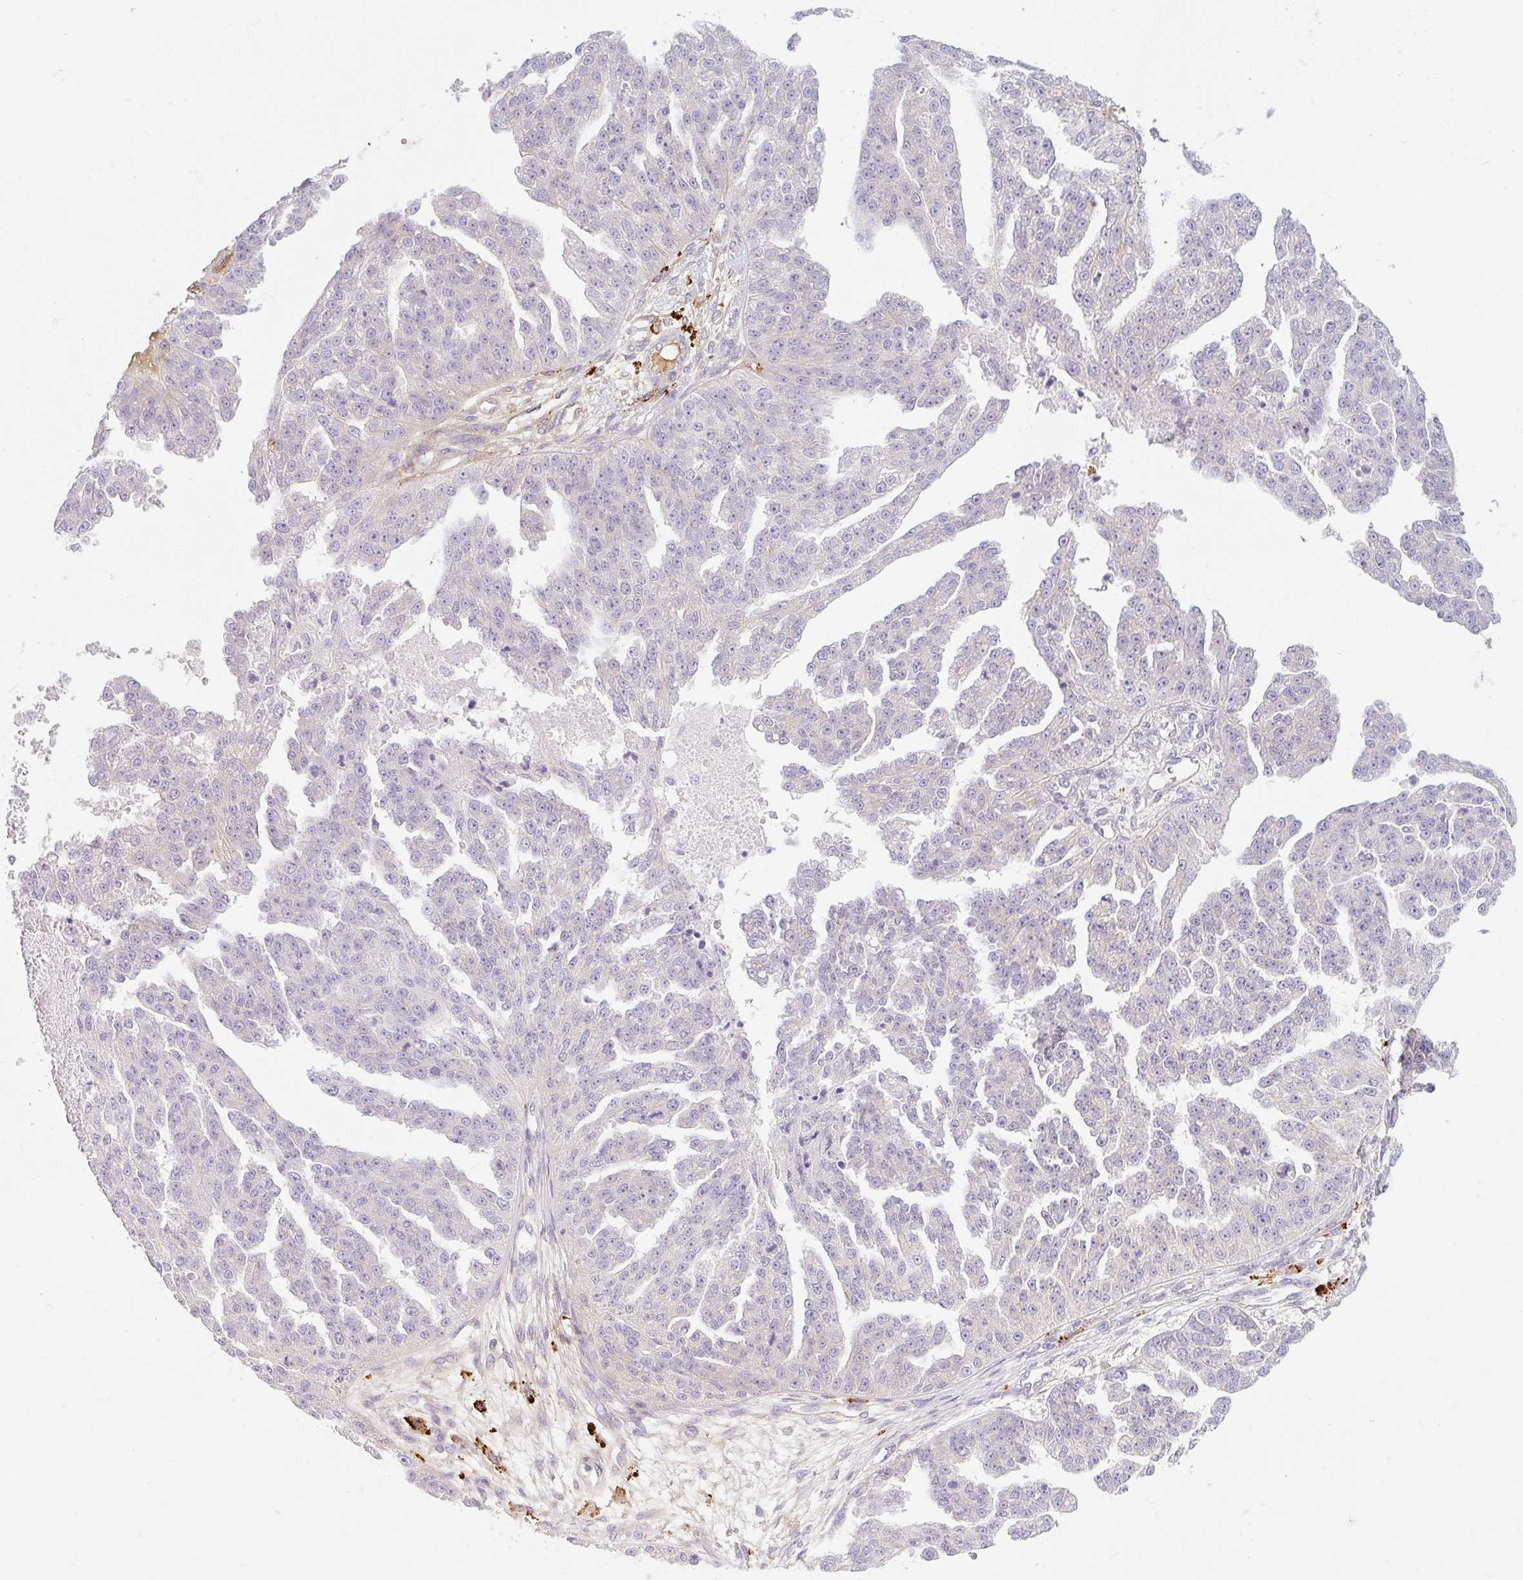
{"staining": {"intensity": "negative", "quantity": "none", "location": "none"}, "tissue": "ovarian cancer", "cell_type": "Tumor cells", "image_type": "cancer", "snomed": [{"axis": "morphology", "description": "Cystadenocarcinoma, serous, NOS"}, {"axis": "topography", "description": "Ovary"}], "caption": "A high-resolution micrograph shows IHC staining of ovarian cancer, which exhibits no significant positivity in tumor cells.", "gene": "LYVE1", "patient": {"sex": "female", "age": 58}}